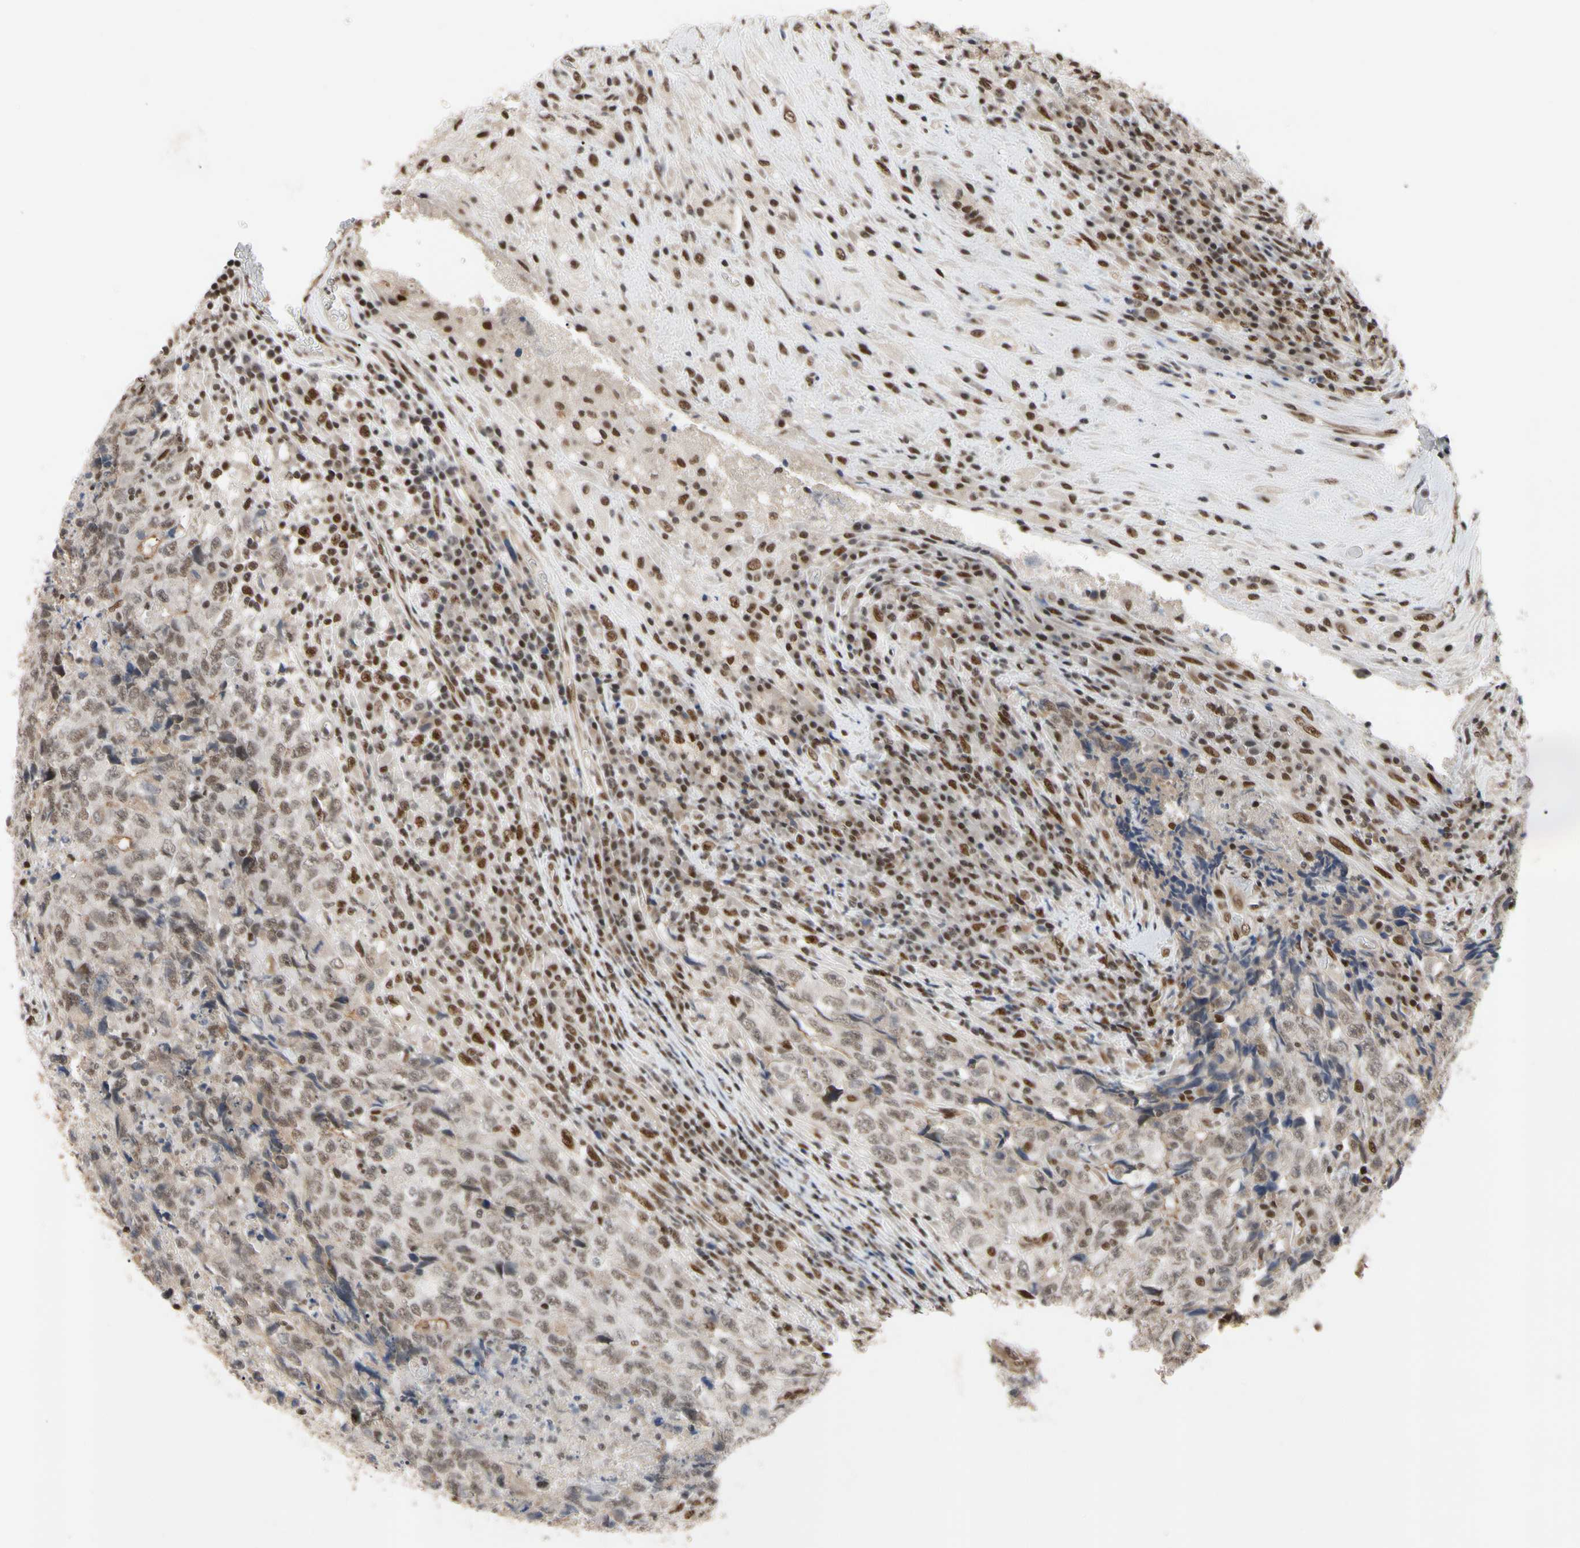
{"staining": {"intensity": "weak", "quantity": ">75%", "location": "nuclear"}, "tissue": "testis cancer", "cell_type": "Tumor cells", "image_type": "cancer", "snomed": [{"axis": "morphology", "description": "Necrosis, NOS"}, {"axis": "morphology", "description": "Carcinoma, Embryonal, NOS"}, {"axis": "topography", "description": "Testis"}], "caption": "IHC of embryonal carcinoma (testis) exhibits low levels of weak nuclear positivity in about >75% of tumor cells.", "gene": "FAM98B", "patient": {"sex": "male", "age": 19}}